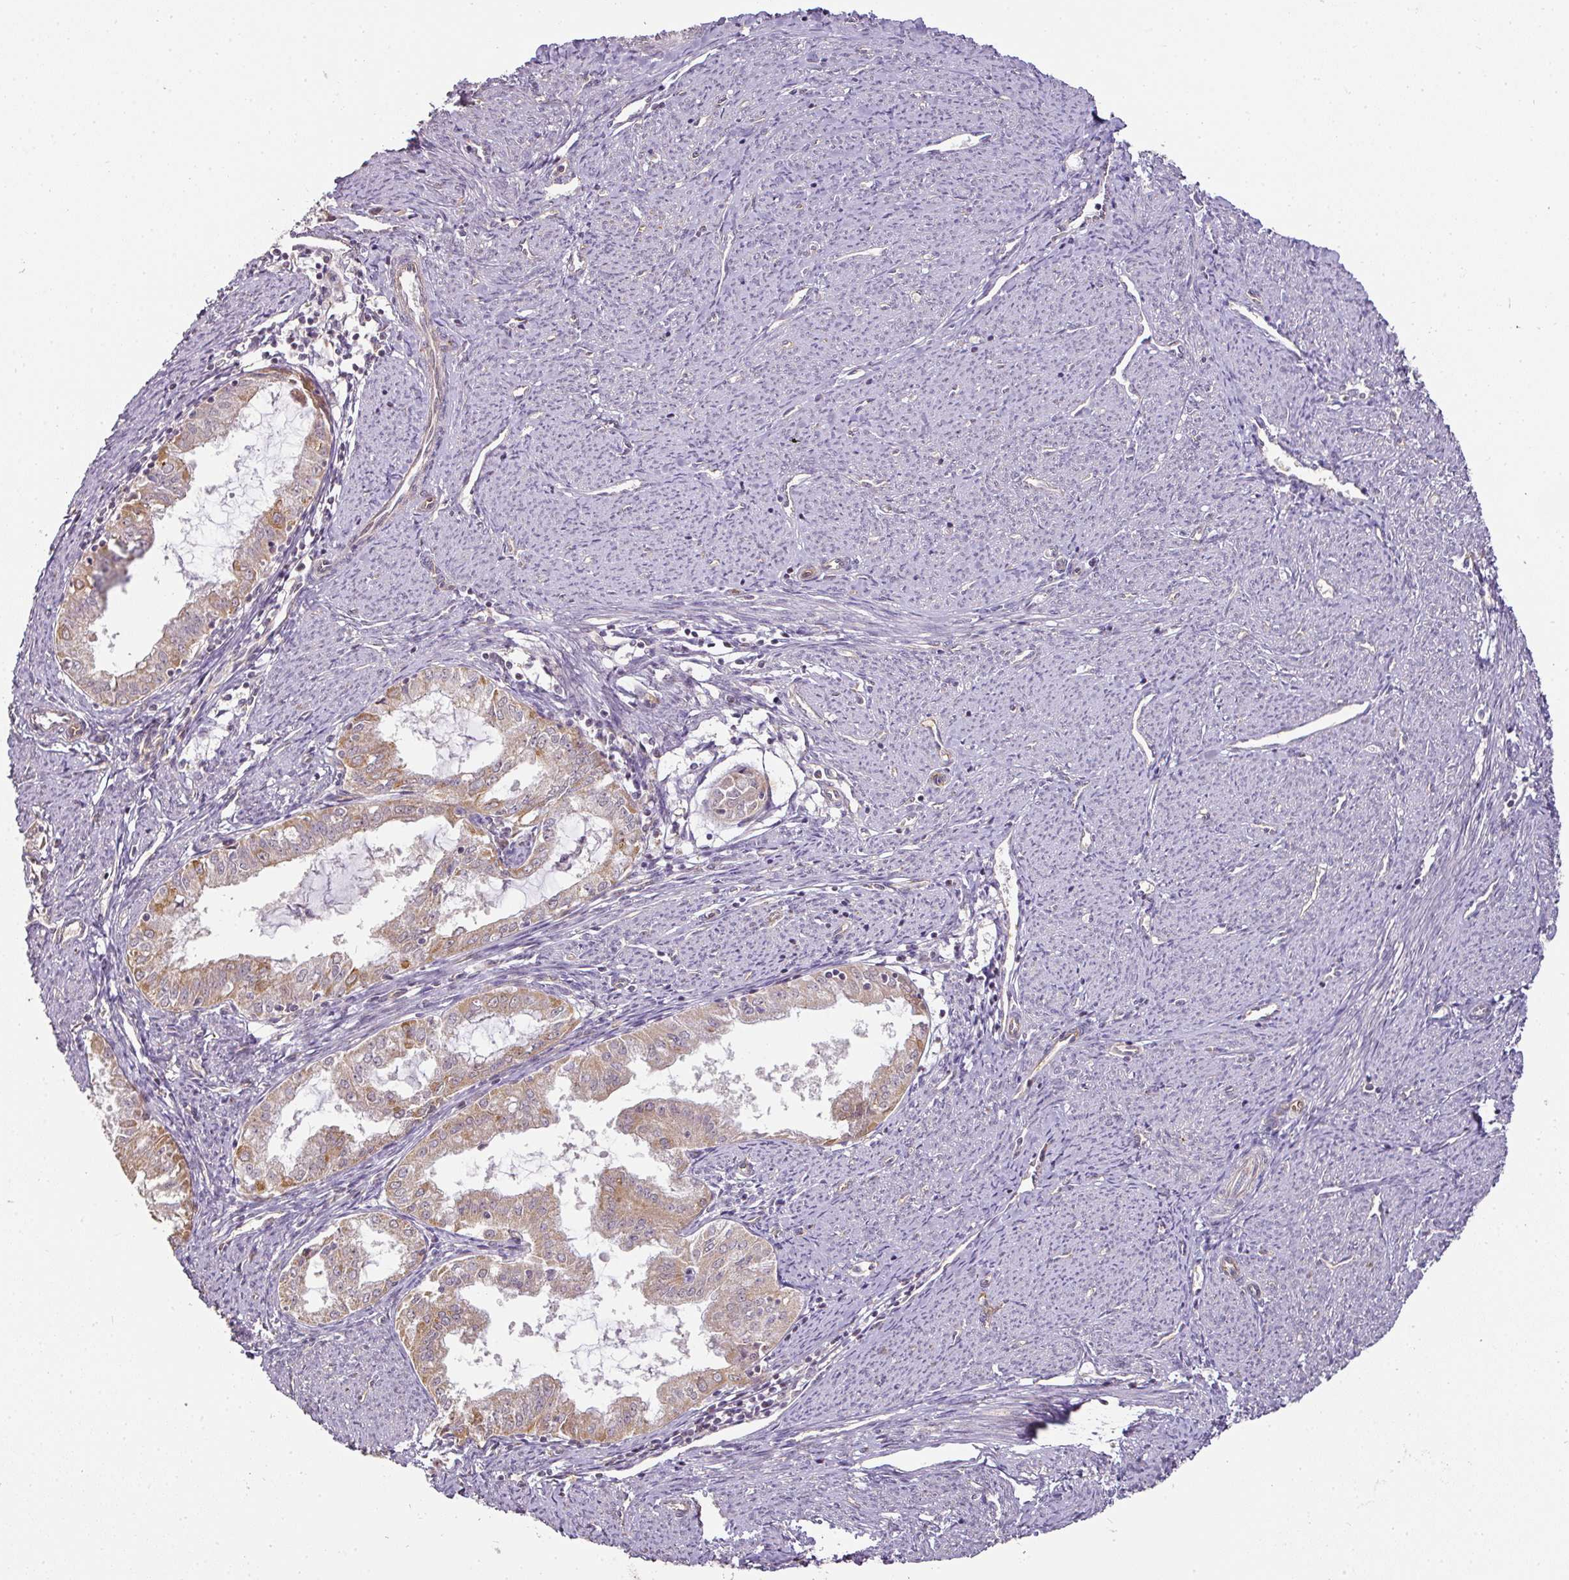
{"staining": {"intensity": "moderate", "quantity": ">75%", "location": "cytoplasmic/membranous"}, "tissue": "endometrial cancer", "cell_type": "Tumor cells", "image_type": "cancer", "snomed": [{"axis": "morphology", "description": "Adenocarcinoma, NOS"}, {"axis": "topography", "description": "Endometrium"}], "caption": "The image demonstrates immunohistochemical staining of endometrial adenocarcinoma. There is moderate cytoplasmic/membranous positivity is identified in approximately >75% of tumor cells. The staining was performed using DAB (3,3'-diaminobenzidine), with brown indicating positive protein expression. Nuclei are stained blue with hematoxylin.", "gene": "MYOM2", "patient": {"sex": "female", "age": 70}}